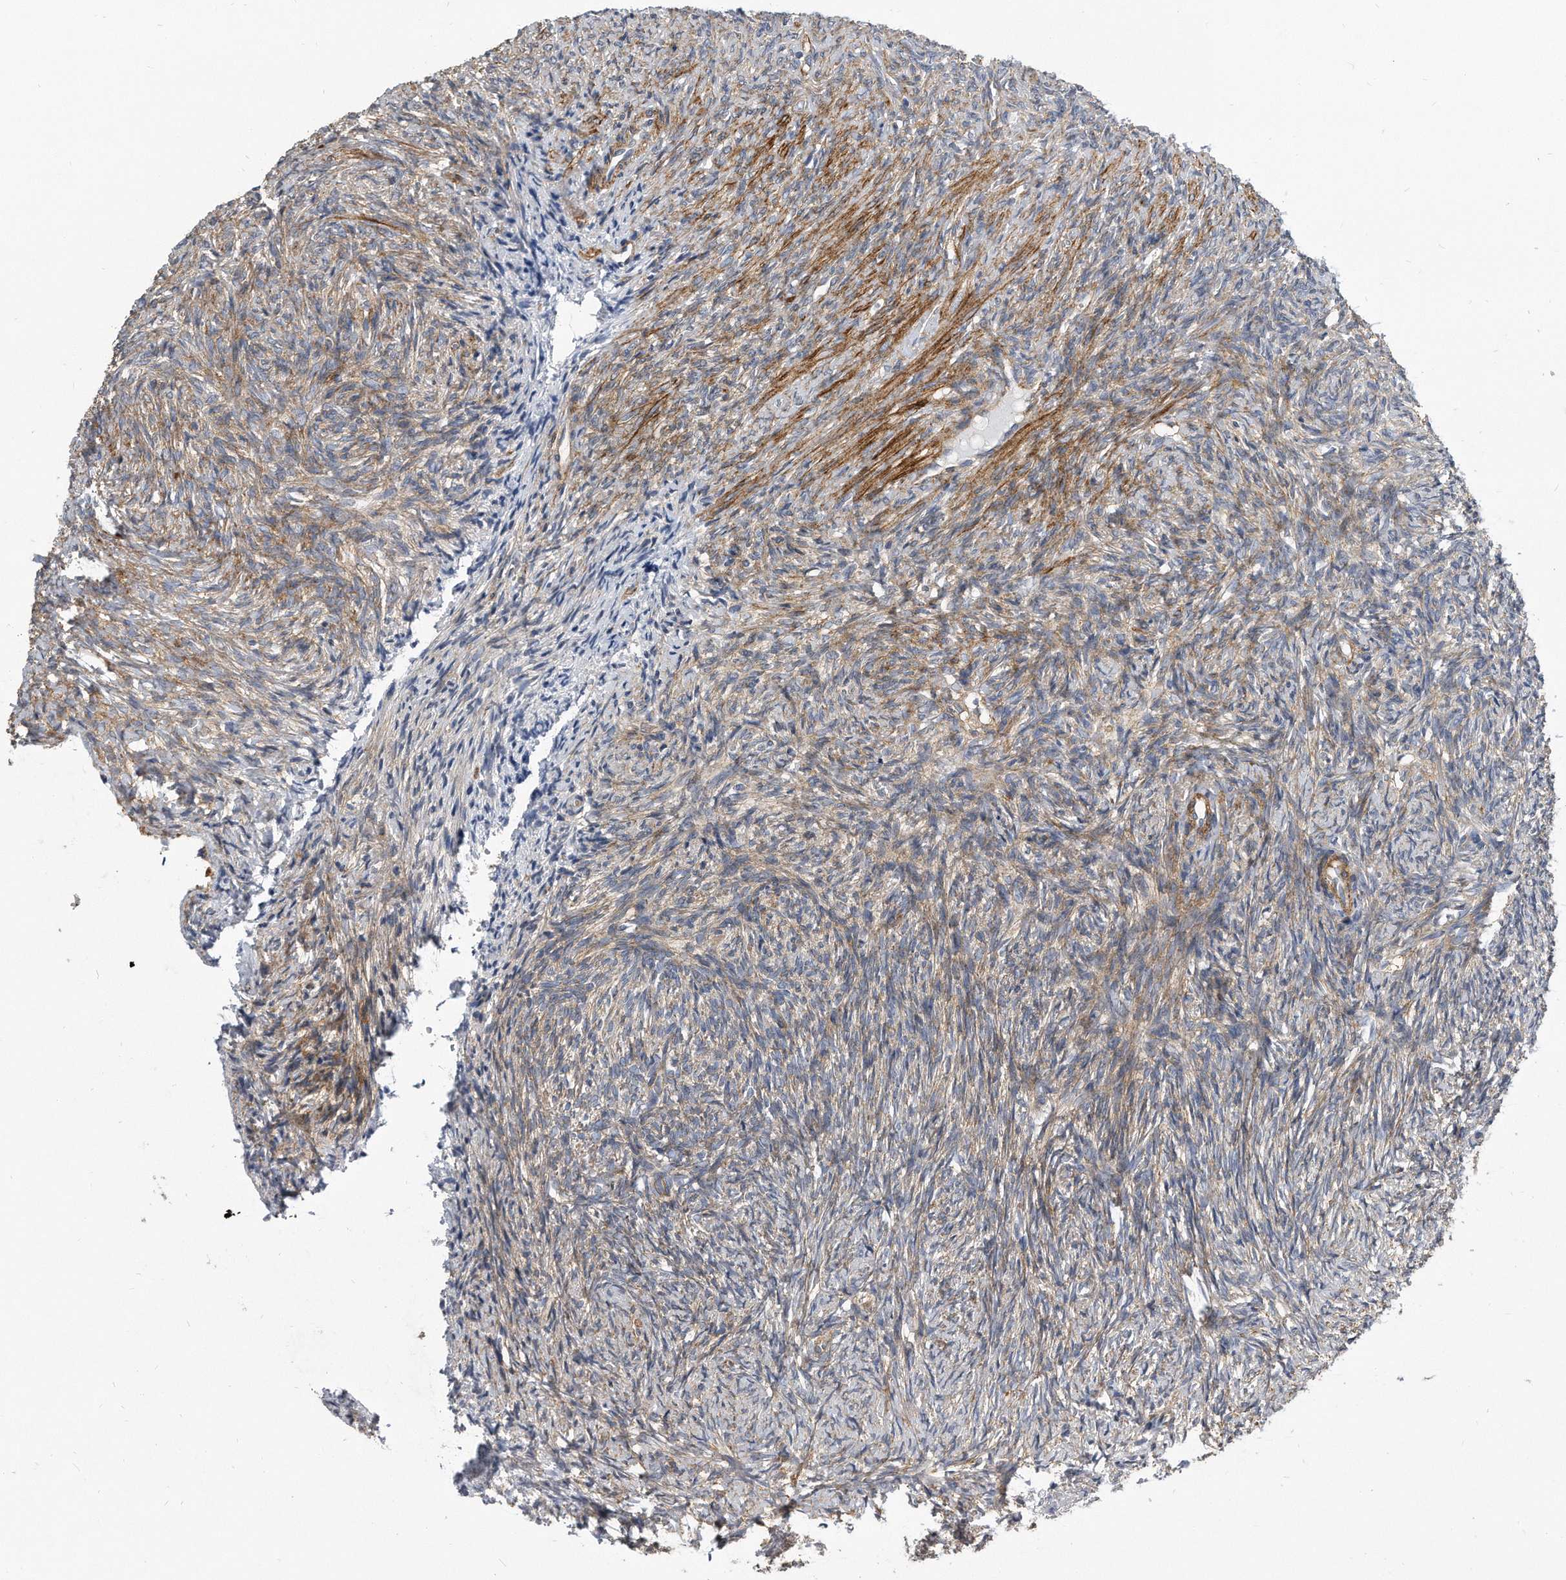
{"staining": {"intensity": "weak", "quantity": "25%-75%", "location": "cytoplasmic/membranous"}, "tissue": "ovary", "cell_type": "Ovarian stroma cells", "image_type": "normal", "snomed": [{"axis": "morphology", "description": "Normal tissue, NOS"}, {"axis": "topography", "description": "Ovary"}], "caption": "Immunohistochemical staining of normal ovary displays weak cytoplasmic/membranous protein positivity in about 25%-75% of ovarian stroma cells.", "gene": "EIF2B4", "patient": {"sex": "female", "age": 41}}